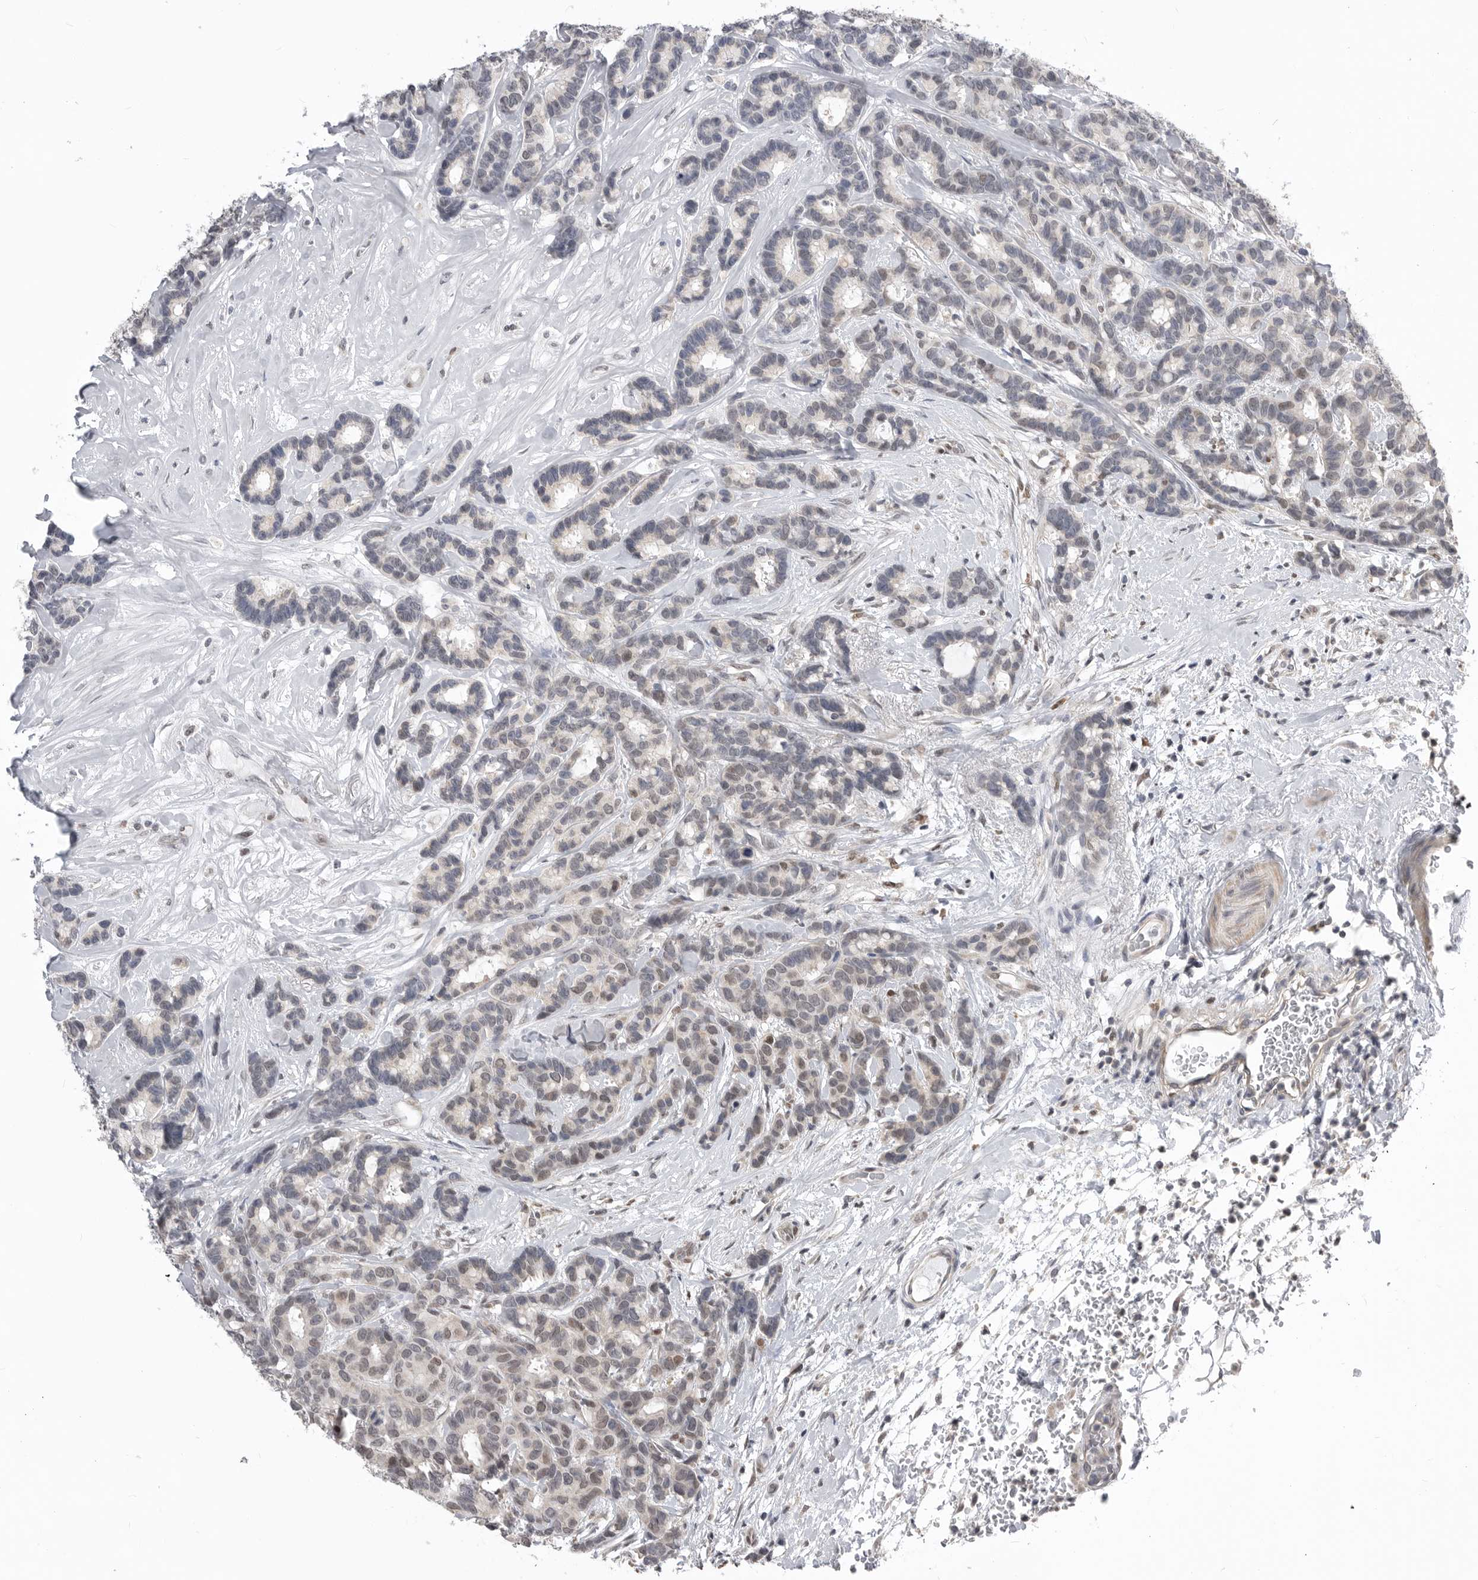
{"staining": {"intensity": "weak", "quantity": "<25%", "location": "nuclear"}, "tissue": "breast cancer", "cell_type": "Tumor cells", "image_type": "cancer", "snomed": [{"axis": "morphology", "description": "Duct carcinoma"}, {"axis": "topography", "description": "Breast"}], "caption": "Immunohistochemistry (IHC) of human breast cancer (invasive ductal carcinoma) reveals no positivity in tumor cells.", "gene": "SMARCC1", "patient": {"sex": "female", "age": 87}}